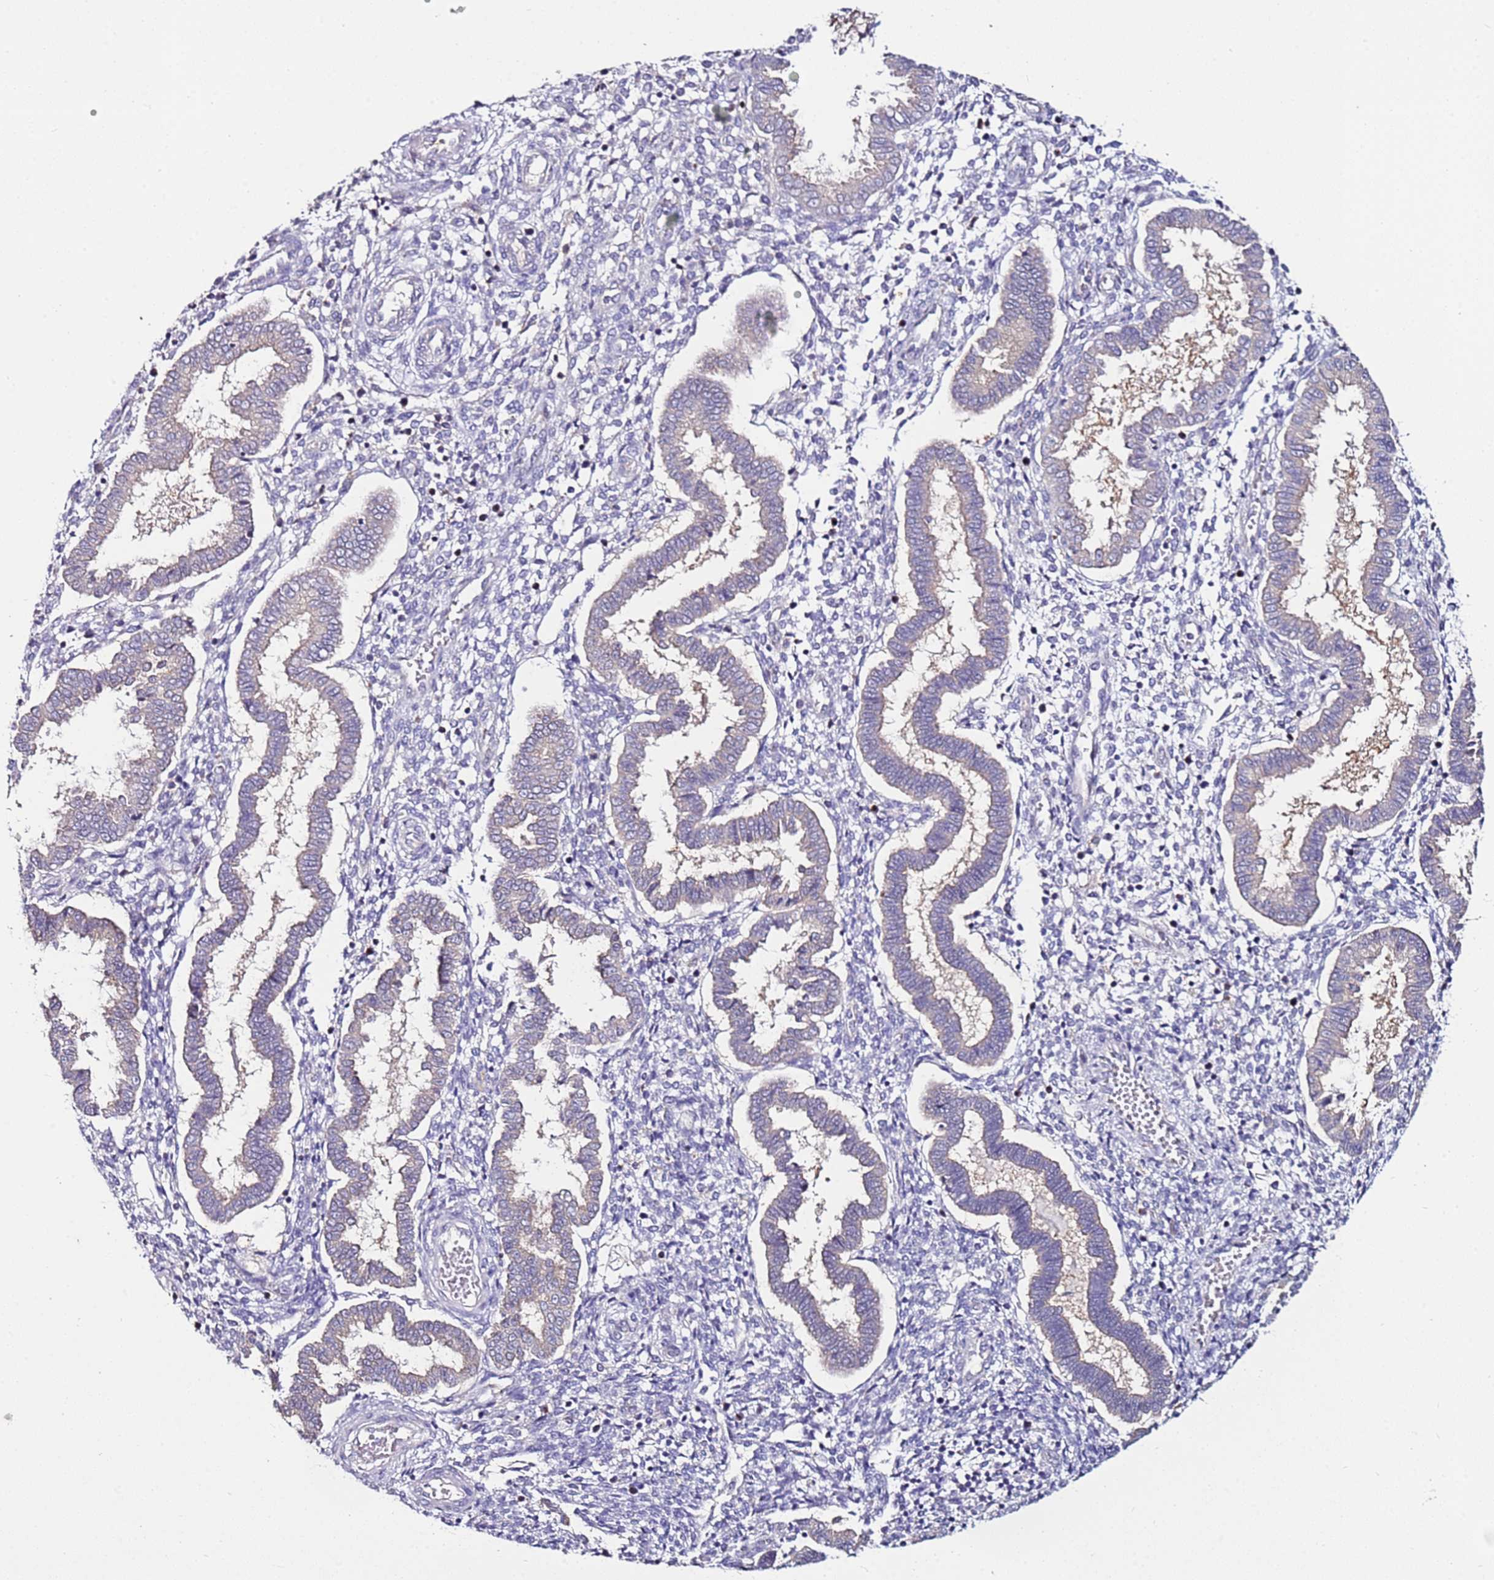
{"staining": {"intensity": "negative", "quantity": "none", "location": "none"}, "tissue": "endometrium", "cell_type": "Cells in endometrial stroma", "image_type": "normal", "snomed": [{"axis": "morphology", "description": "Normal tissue, NOS"}, {"axis": "topography", "description": "Endometrium"}], "caption": "Immunohistochemistry of benign human endometrium exhibits no expression in cells in endometrial stroma.", "gene": "SRRM5", "patient": {"sex": "female", "age": 24}}